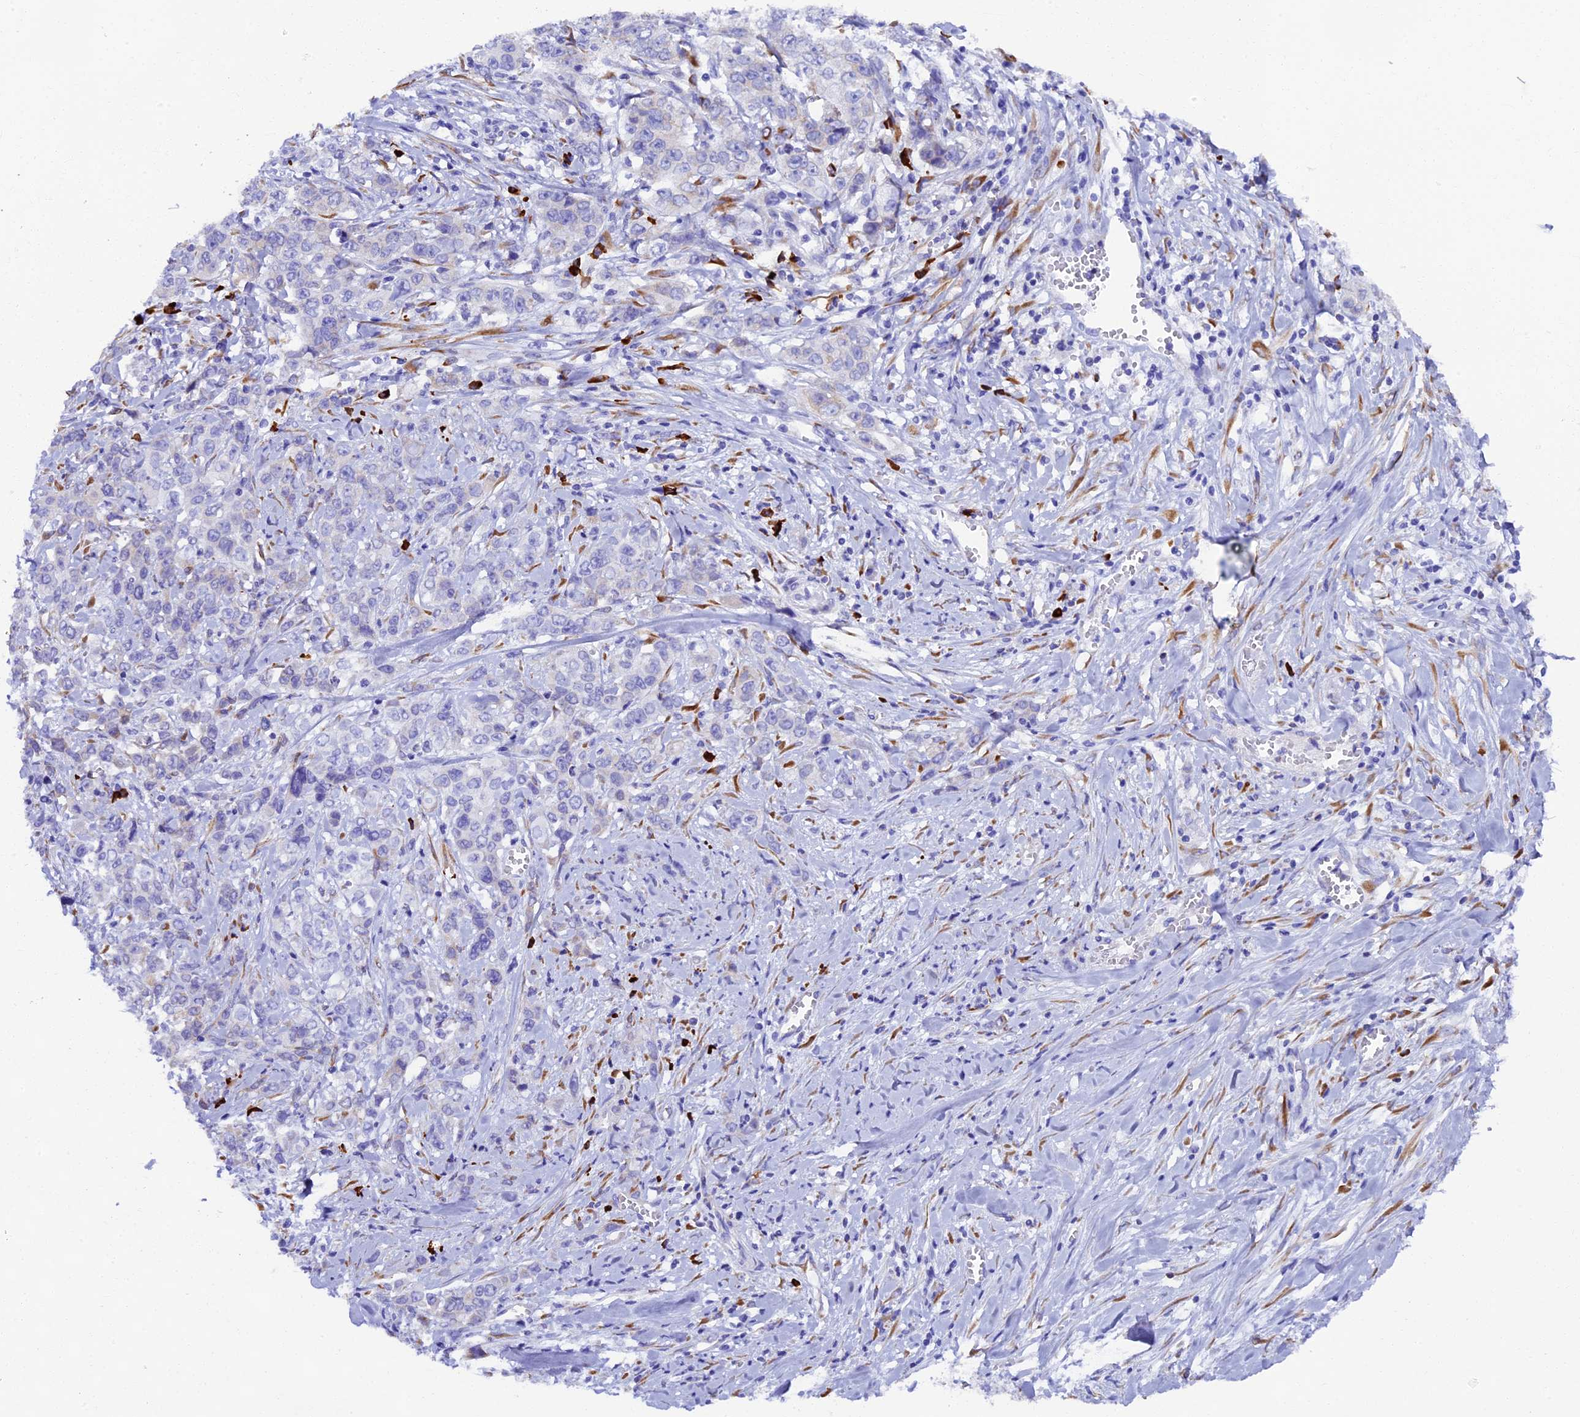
{"staining": {"intensity": "negative", "quantity": "none", "location": "none"}, "tissue": "stomach cancer", "cell_type": "Tumor cells", "image_type": "cancer", "snomed": [{"axis": "morphology", "description": "Adenocarcinoma, NOS"}, {"axis": "topography", "description": "Stomach, upper"}], "caption": "The micrograph reveals no staining of tumor cells in stomach cancer.", "gene": "FKBP11", "patient": {"sex": "male", "age": 62}}